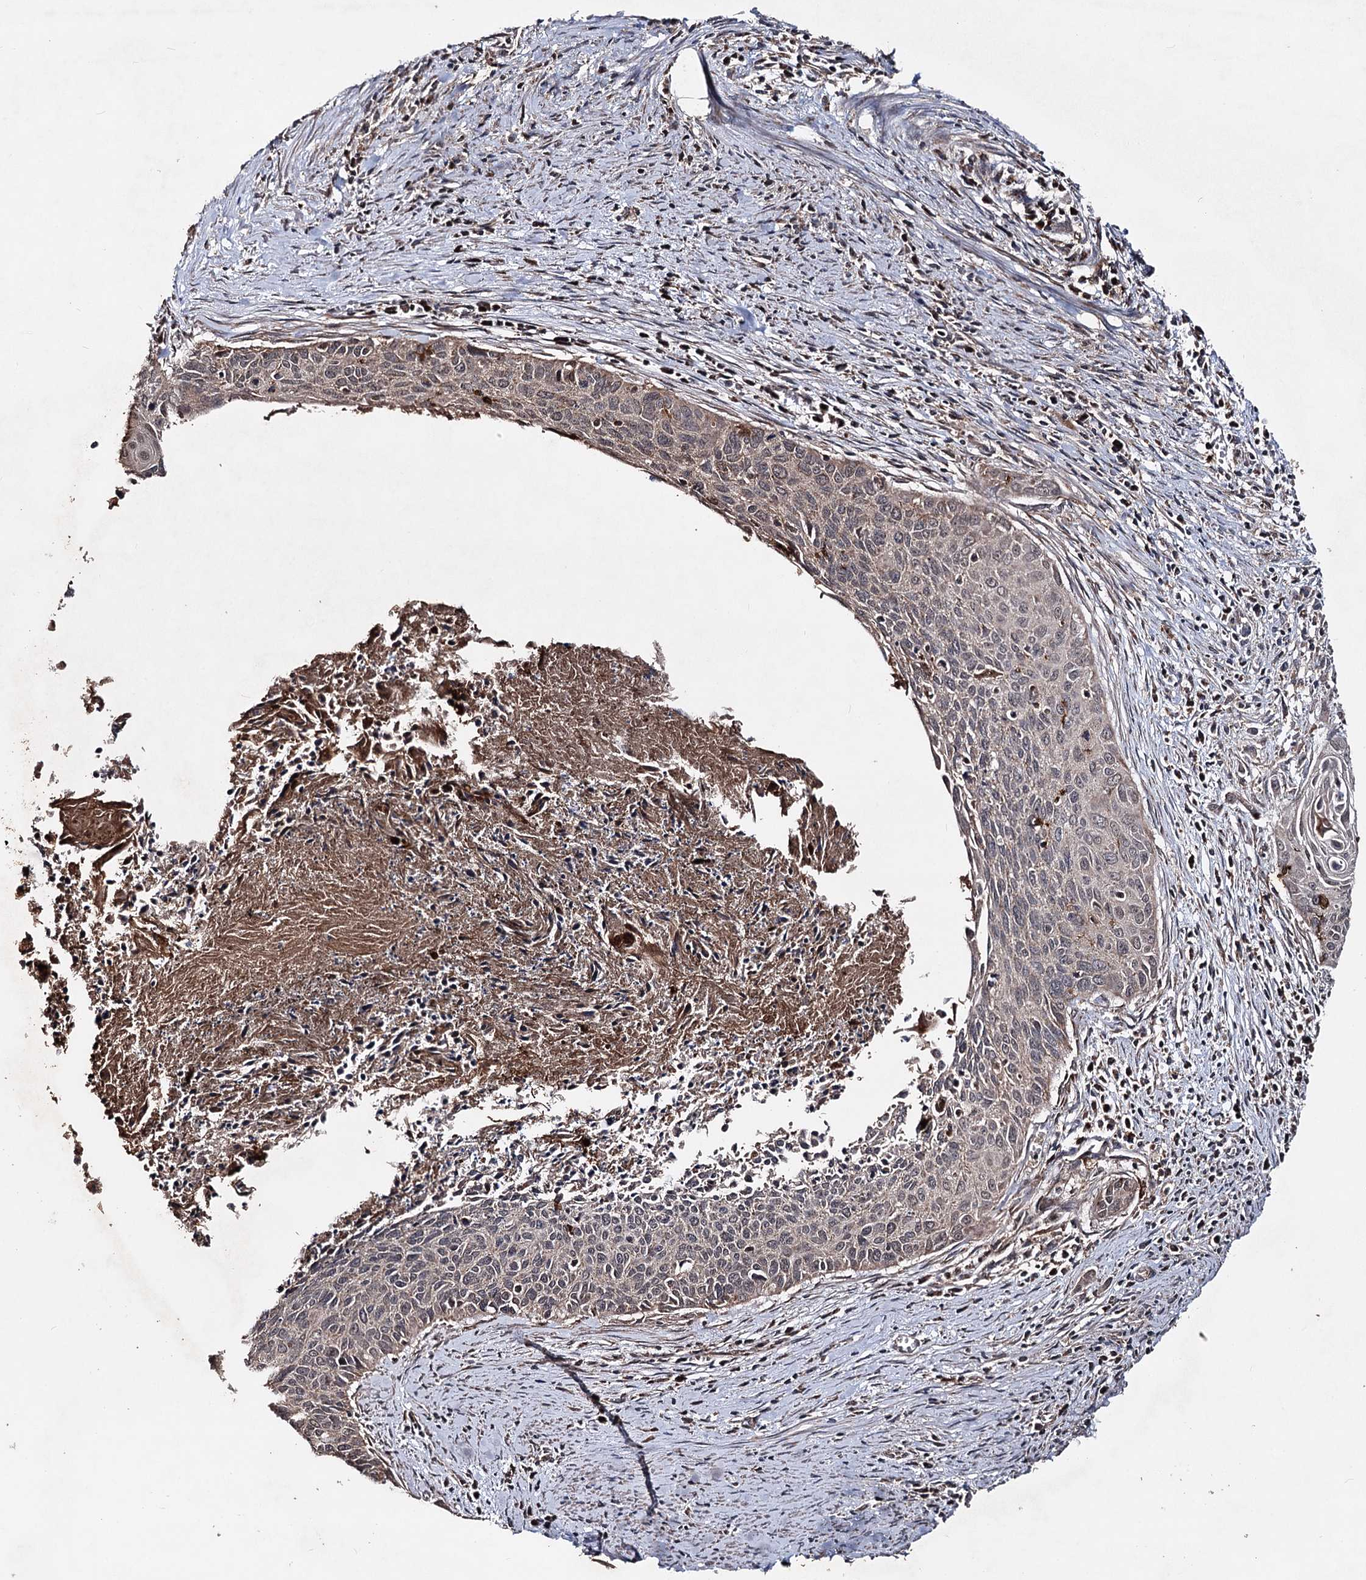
{"staining": {"intensity": "weak", "quantity": "<25%", "location": "cytoplasmic/membranous"}, "tissue": "cervical cancer", "cell_type": "Tumor cells", "image_type": "cancer", "snomed": [{"axis": "morphology", "description": "Squamous cell carcinoma, NOS"}, {"axis": "topography", "description": "Cervix"}], "caption": "Tumor cells are negative for protein expression in human cervical cancer.", "gene": "MINDY3", "patient": {"sex": "female", "age": 55}}